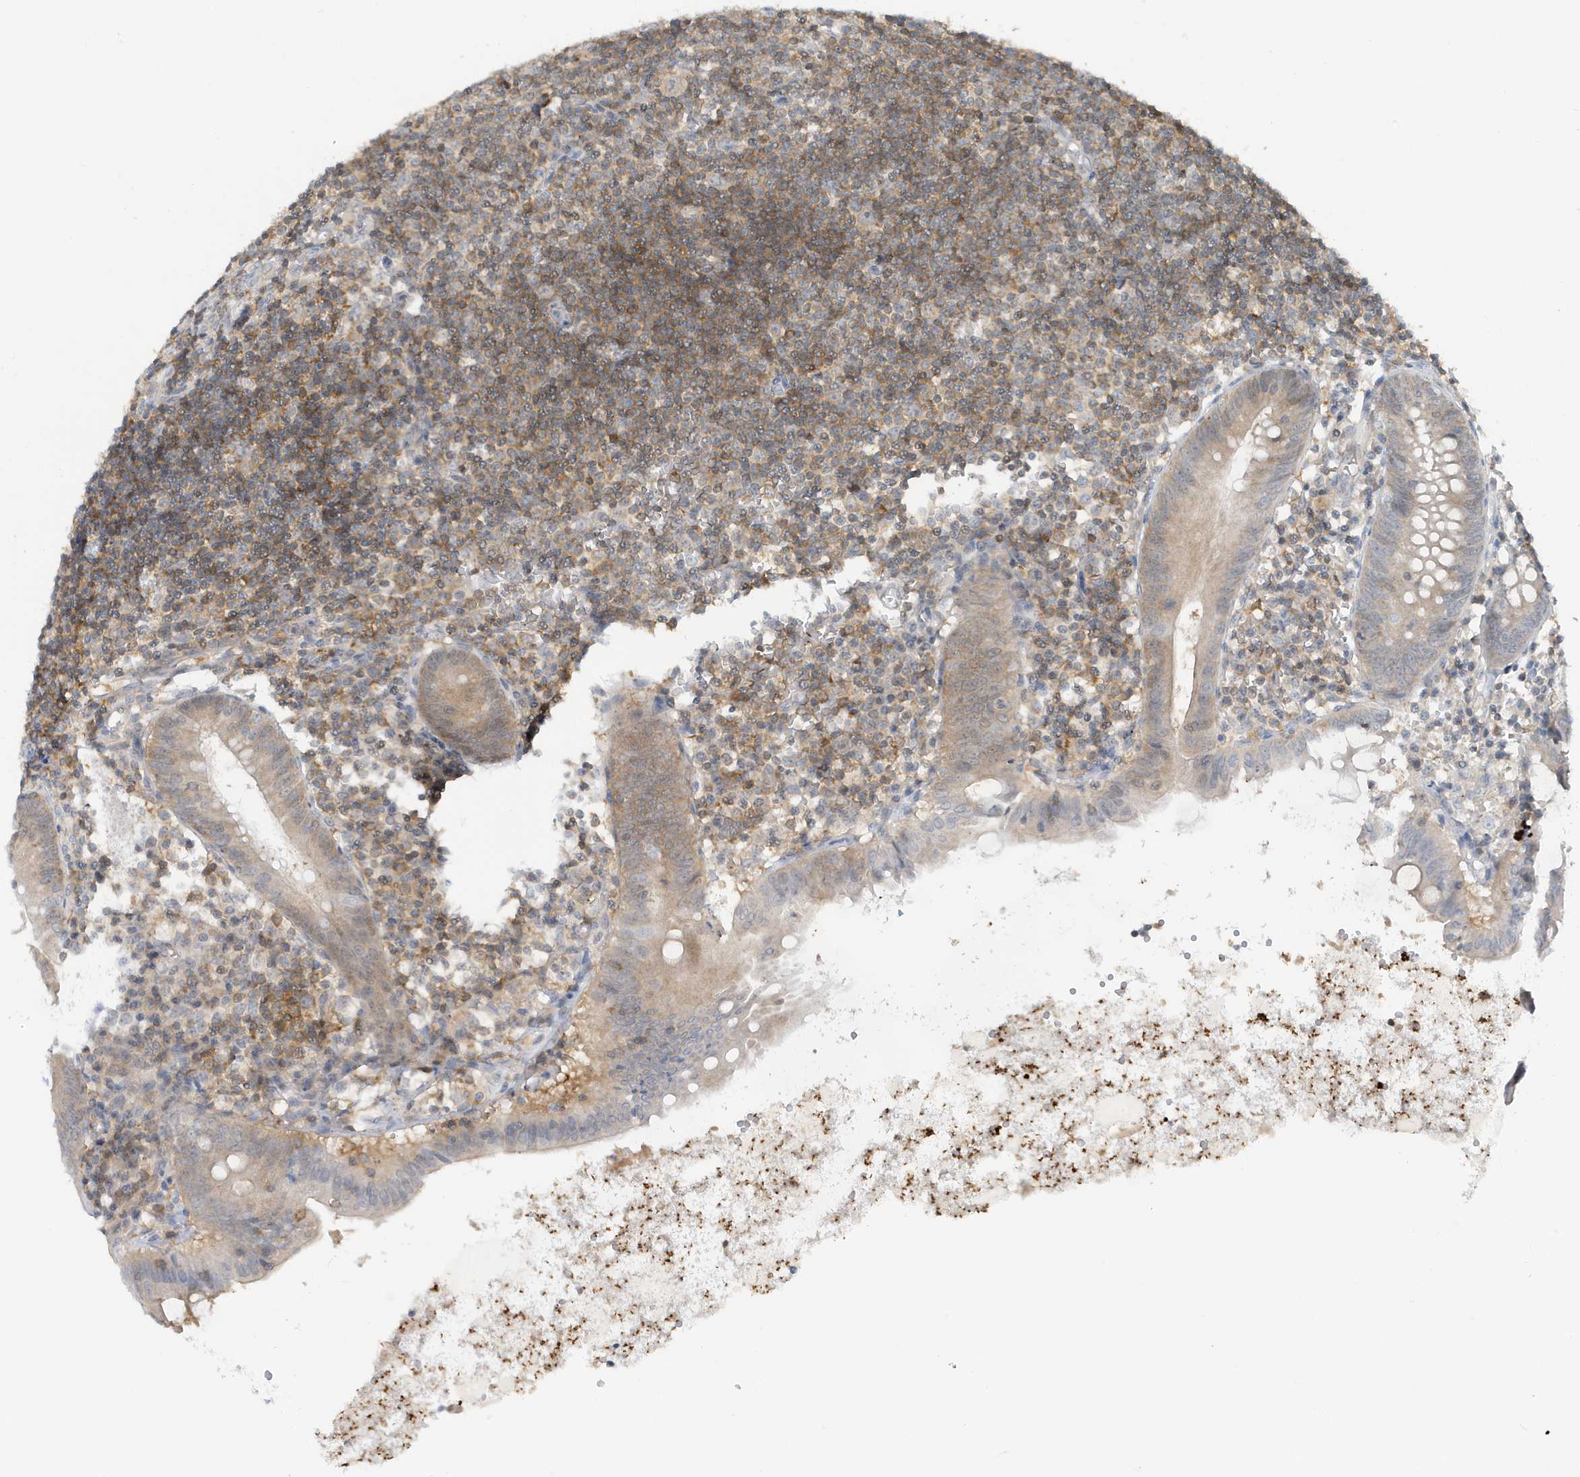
{"staining": {"intensity": "moderate", "quantity": "25%-75%", "location": "cytoplasmic/membranous"}, "tissue": "appendix", "cell_type": "Glandular cells", "image_type": "normal", "snomed": [{"axis": "morphology", "description": "Normal tissue, NOS"}, {"axis": "topography", "description": "Appendix"}], "caption": "Immunohistochemistry (IHC) image of benign appendix stained for a protein (brown), which demonstrates medium levels of moderate cytoplasmic/membranous staining in approximately 25%-75% of glandular cells.", "gene": "OGA", "patient": {"sex": "female", "age": 54}}